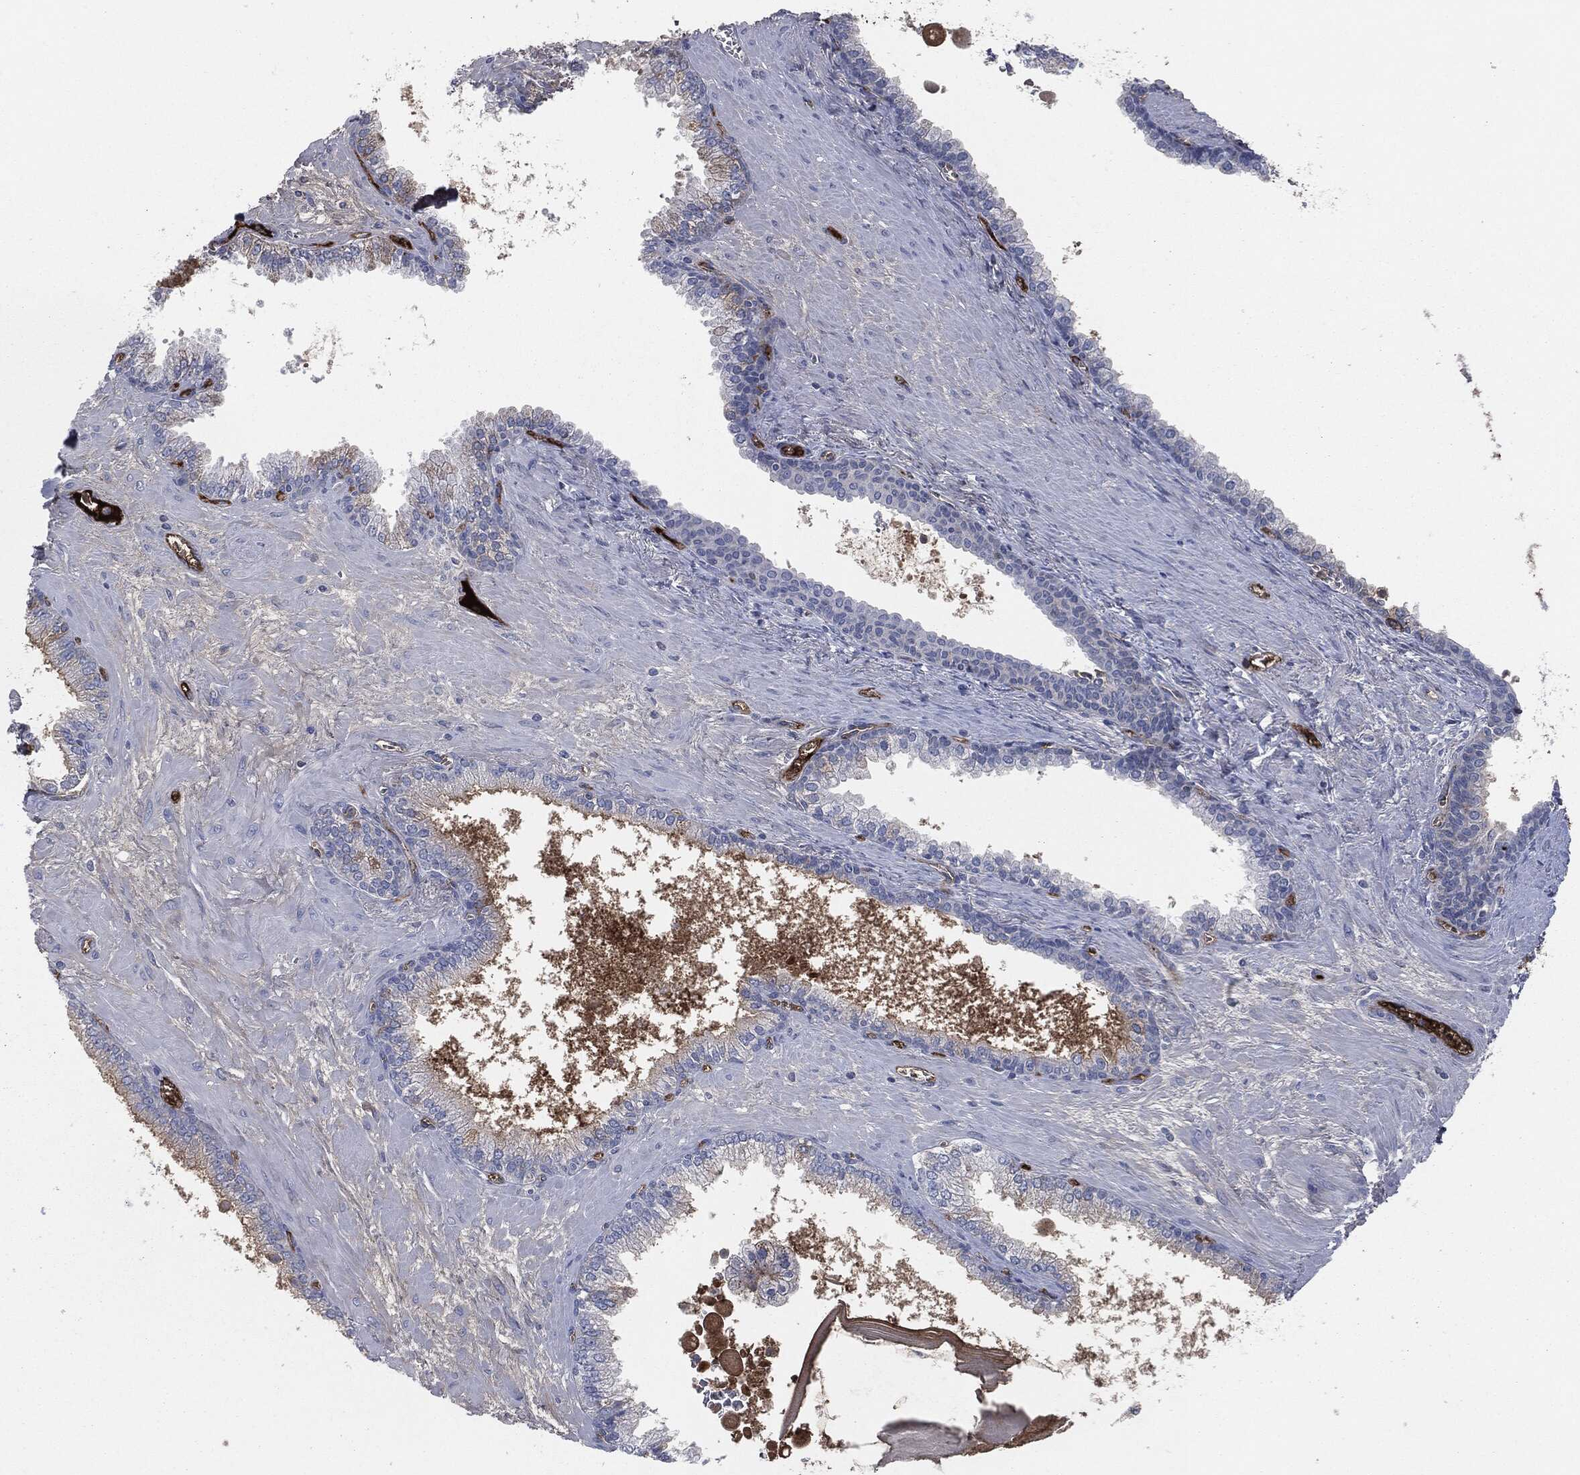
{"staining": {"intensity": "negative", "quantity": "none", "location": "none"}, "tissue": "prostate cancer", "cell_type": "Tumor cells", "image_type": "cancer", "snomed": [{"axis": "morphology", "description": "Adenocarcinoma, NOS"}, {"axis": "topography", "description": "Prostate"}], "caption": "Tumor cells are negative for brown protein staining in adenocarcinoma (prostate).", "gene": "APOB", "patient": {"sex": "male", "age": 56}}